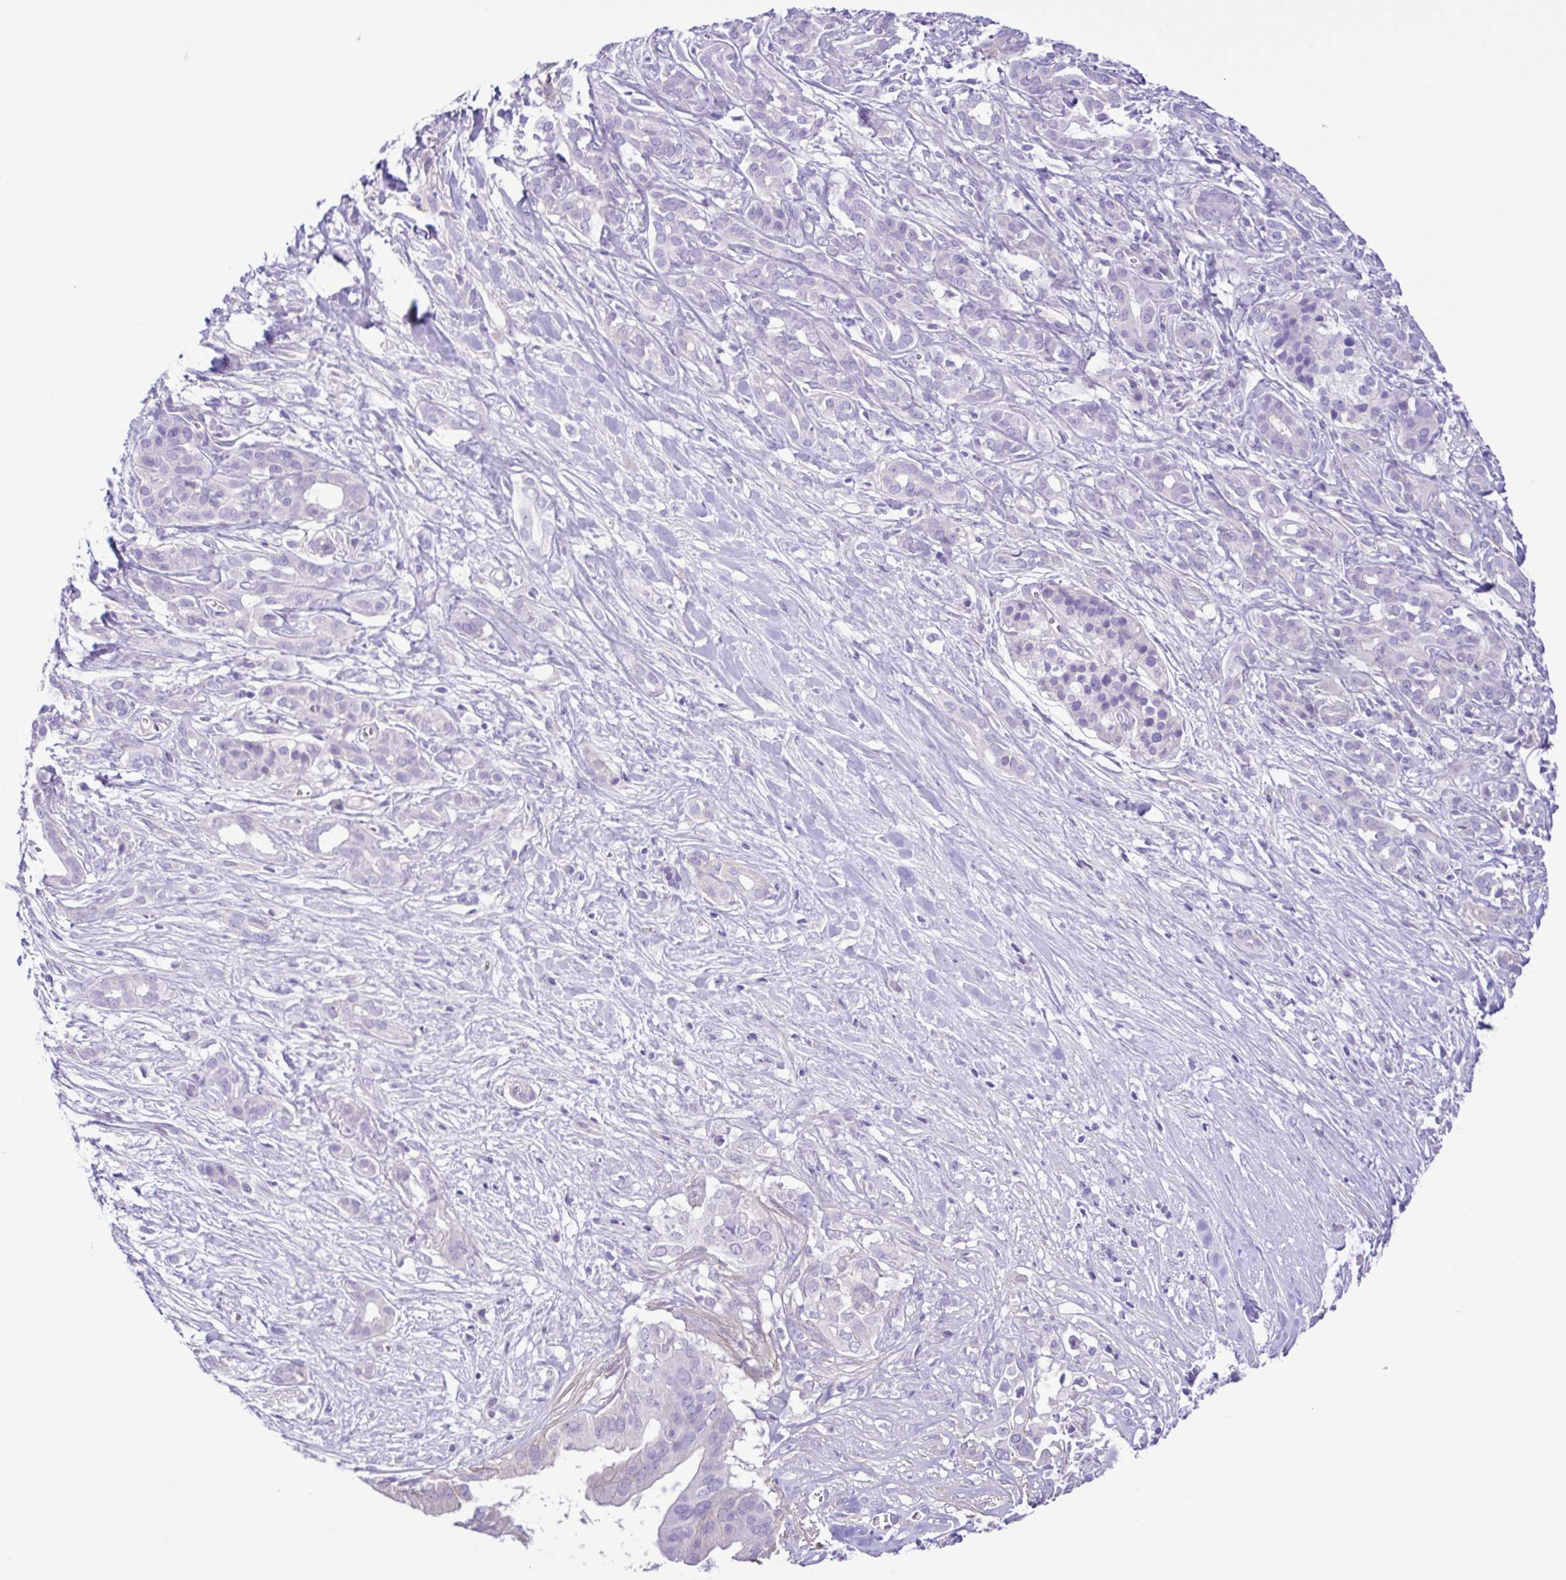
{"staining": {"intensity": "moderate", "quantity": "<25%", "location": "cytoplasmic/membranous"}, "tissue": "pancreatic cancer", "cell_type": "Tumor cells", "image_type": "cancer", "snomed": [{"axis": "morphology", "description": "Adenocarcinoma, NOS"}, {"axis": "topography", "description": "Pancreas"}], "caption": "High-power microscopy captured an immunohistochemistry (IHC) image of pancreatic cancer, revealing moderate cytoplasmic/membranous expression in about <25% of tumor cells. The protein of interest is stained brown, and the nuclei are stained in blue (DAB IHC with brightfield microscopy, high magnification).", "gene": "ISM2", "patient": {"sex": "male", "age": 61}}